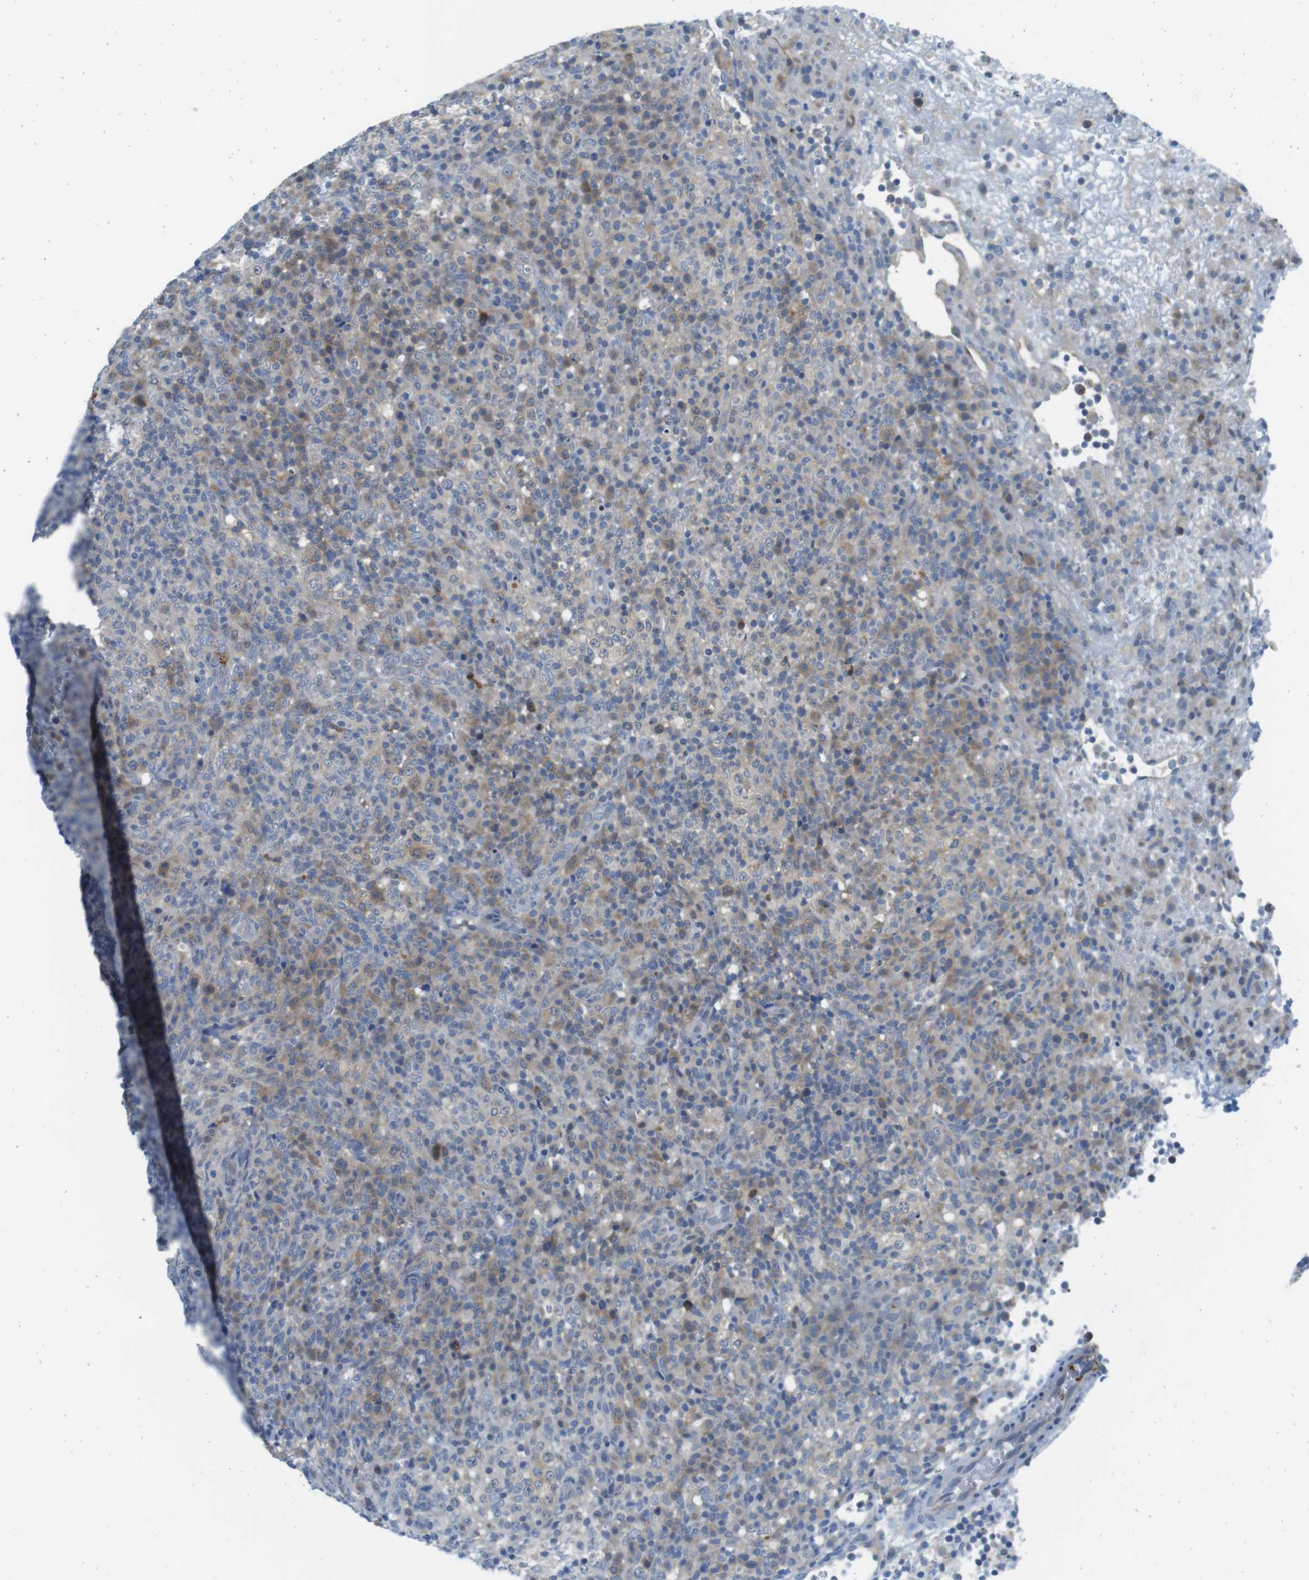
{"staining": {"intensity": "moderate", "quantity": "25%-75%", "location": "cytoplasmic/membranous"}, "tissue": "lymphoma", "cell_type": "Tumor cells", "image_type": "cancer", "snomed": [{"axis": "morphology", "description": "Malignant lymphoma, non-Hodgkin's type, High grade"}, {"axis": "topography", "description": "Lymph node"}], "caption": "Human malignant lymphoma, non-Hodgkin's type (high-grade) stained with a brown dye exhibits moderate cytoplasmic/membranous positive staining in about 25%-75% of tumor cells.", "gene": "CASP2", "patient": {"sex": "female", "age": 76}}